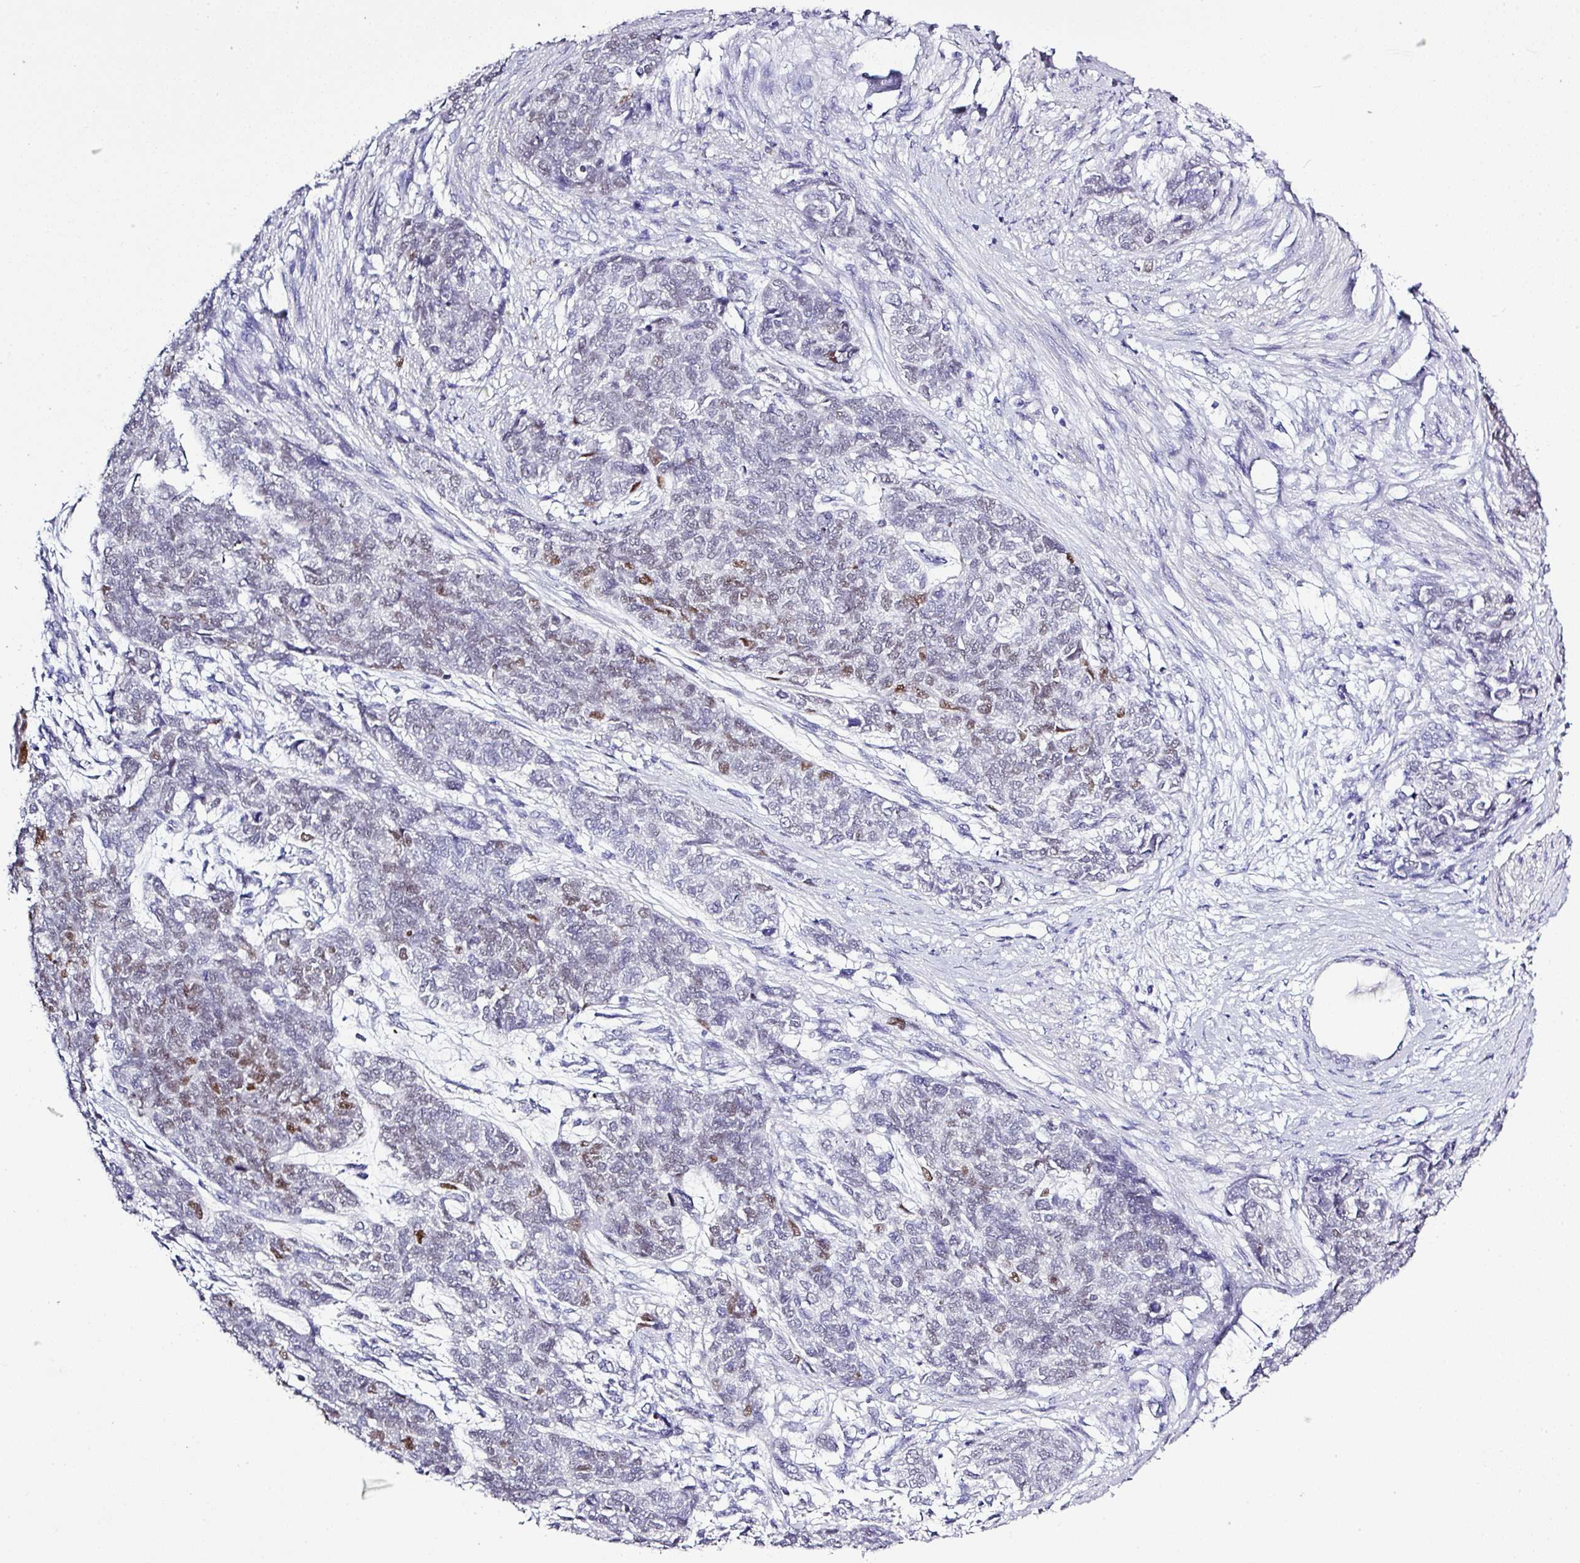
{"staining": {"intensity": "moderate", "quantity": "<25%", "location": "nuclear"}, "tissue": "cervical cancer", "cell_type": "Tumor cells", "image_type": "cancer", "snomed": [{"axis": "morphology", "description": "Squamous cell carcinoma, NOS"}, {"axis": "topography", "description": "Cervix"}], "caption": "Immunohistochemistry (IHC) staining of cervical squamous cell carcinoma, which demonstrates low levels of moderate nuclear expression in about <25% of tumor cells indicating moderate nuclear protein staining. The staining was performed using DAB (3,3'-diaminobenzidine) (brown) for protein detection and nuclei were counterstained in hematoxylin (blue).", "gene": "BCL11A", "patient": {"sex": "female", "age": 63}}